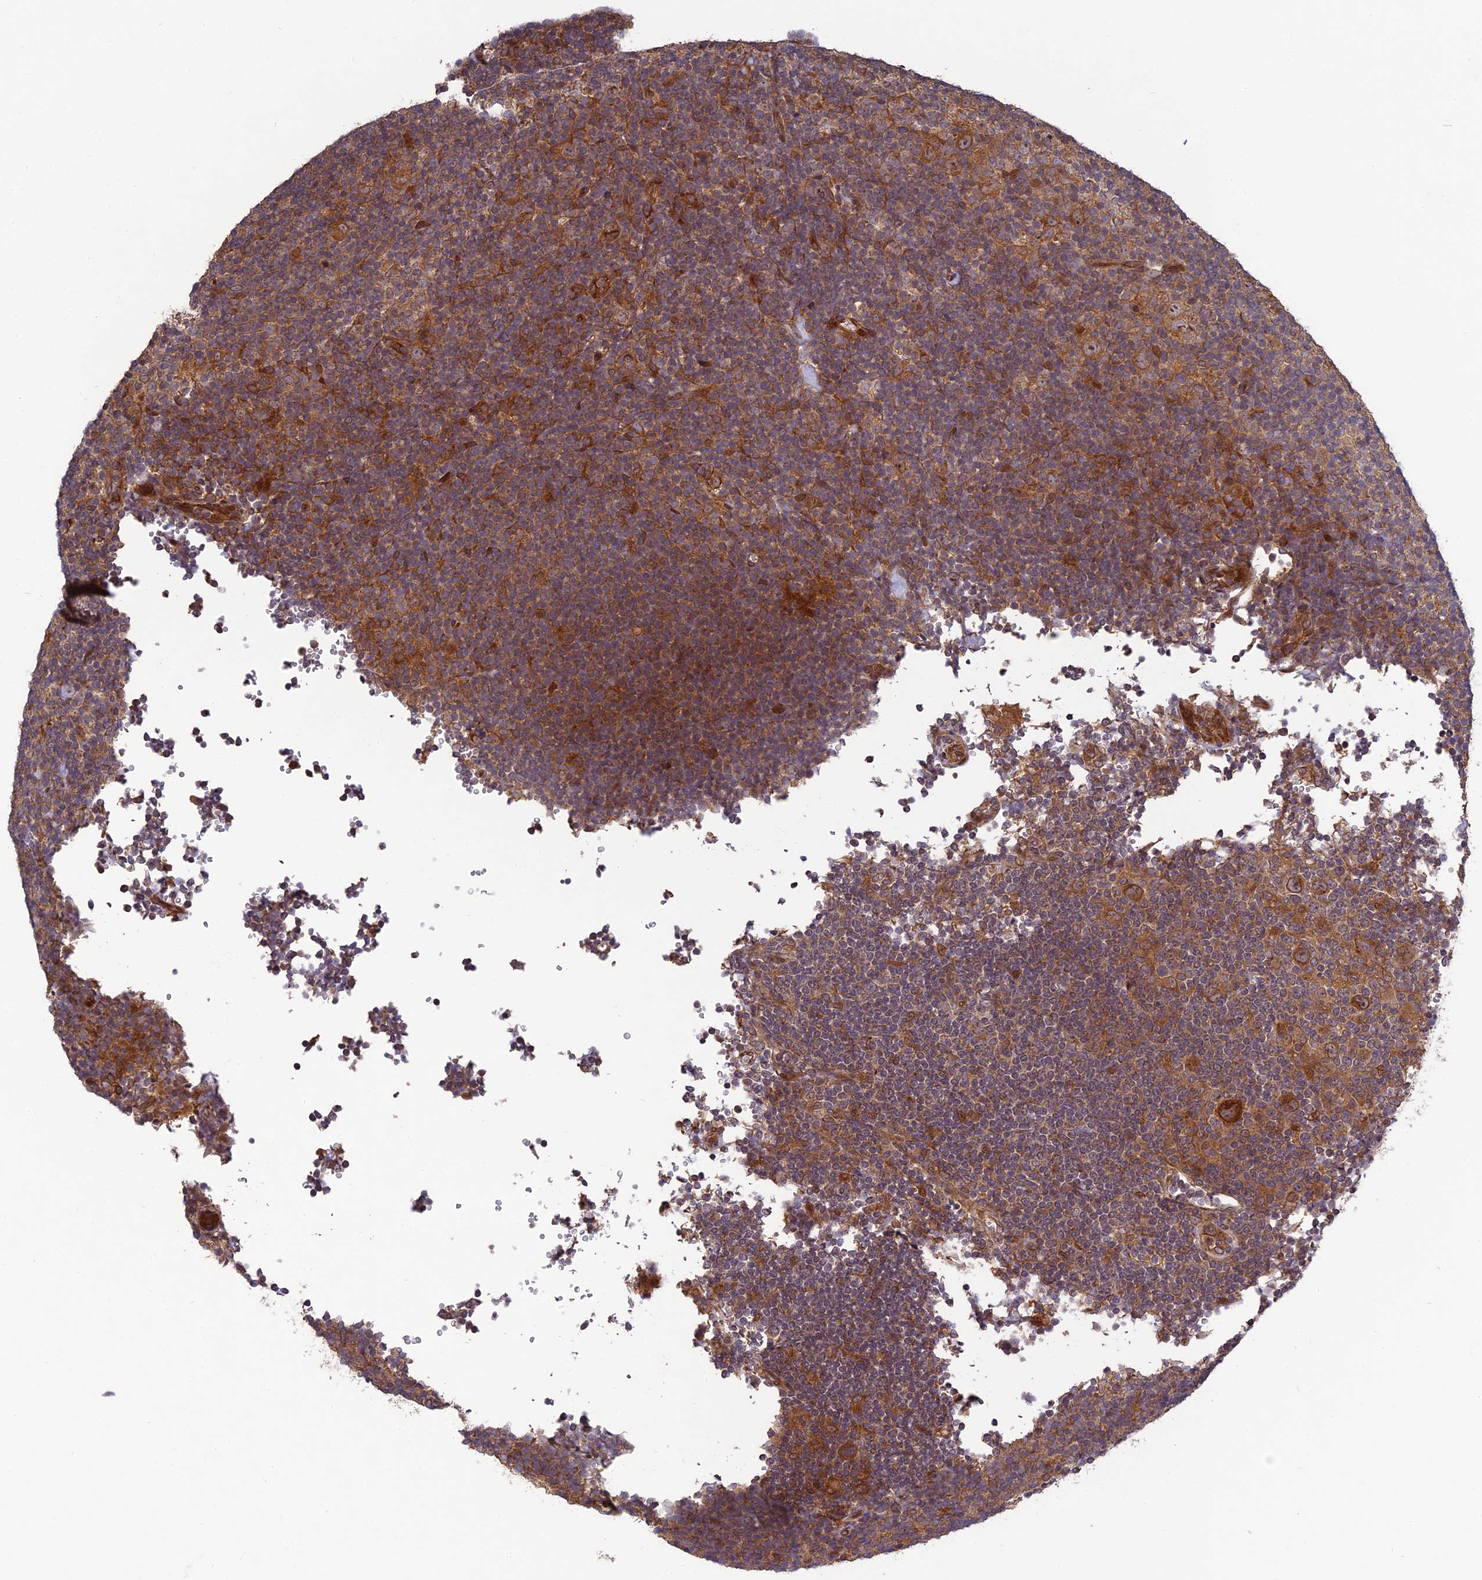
{"staining": {"intensity": "strong", "quantity": ">75%", "location": "cytoplasmic/membranous"}, "tissue": "lymphoma", "cell_type": "Tumor cells", "image_type": "cancer", "snomed": [{"axis": "morphology", "description": "Hodgkin's disease, NOS"}, {"axis": "topography", "description": "Lymph node"}], "caption": "A high amount of strong cytoplasmic/membranous positivity is present in approximately >75% of tumor cells in Hodgkin's disease tissue.", "gene": "TMUB2", "patient": {"sex": "female", "age": 57}}